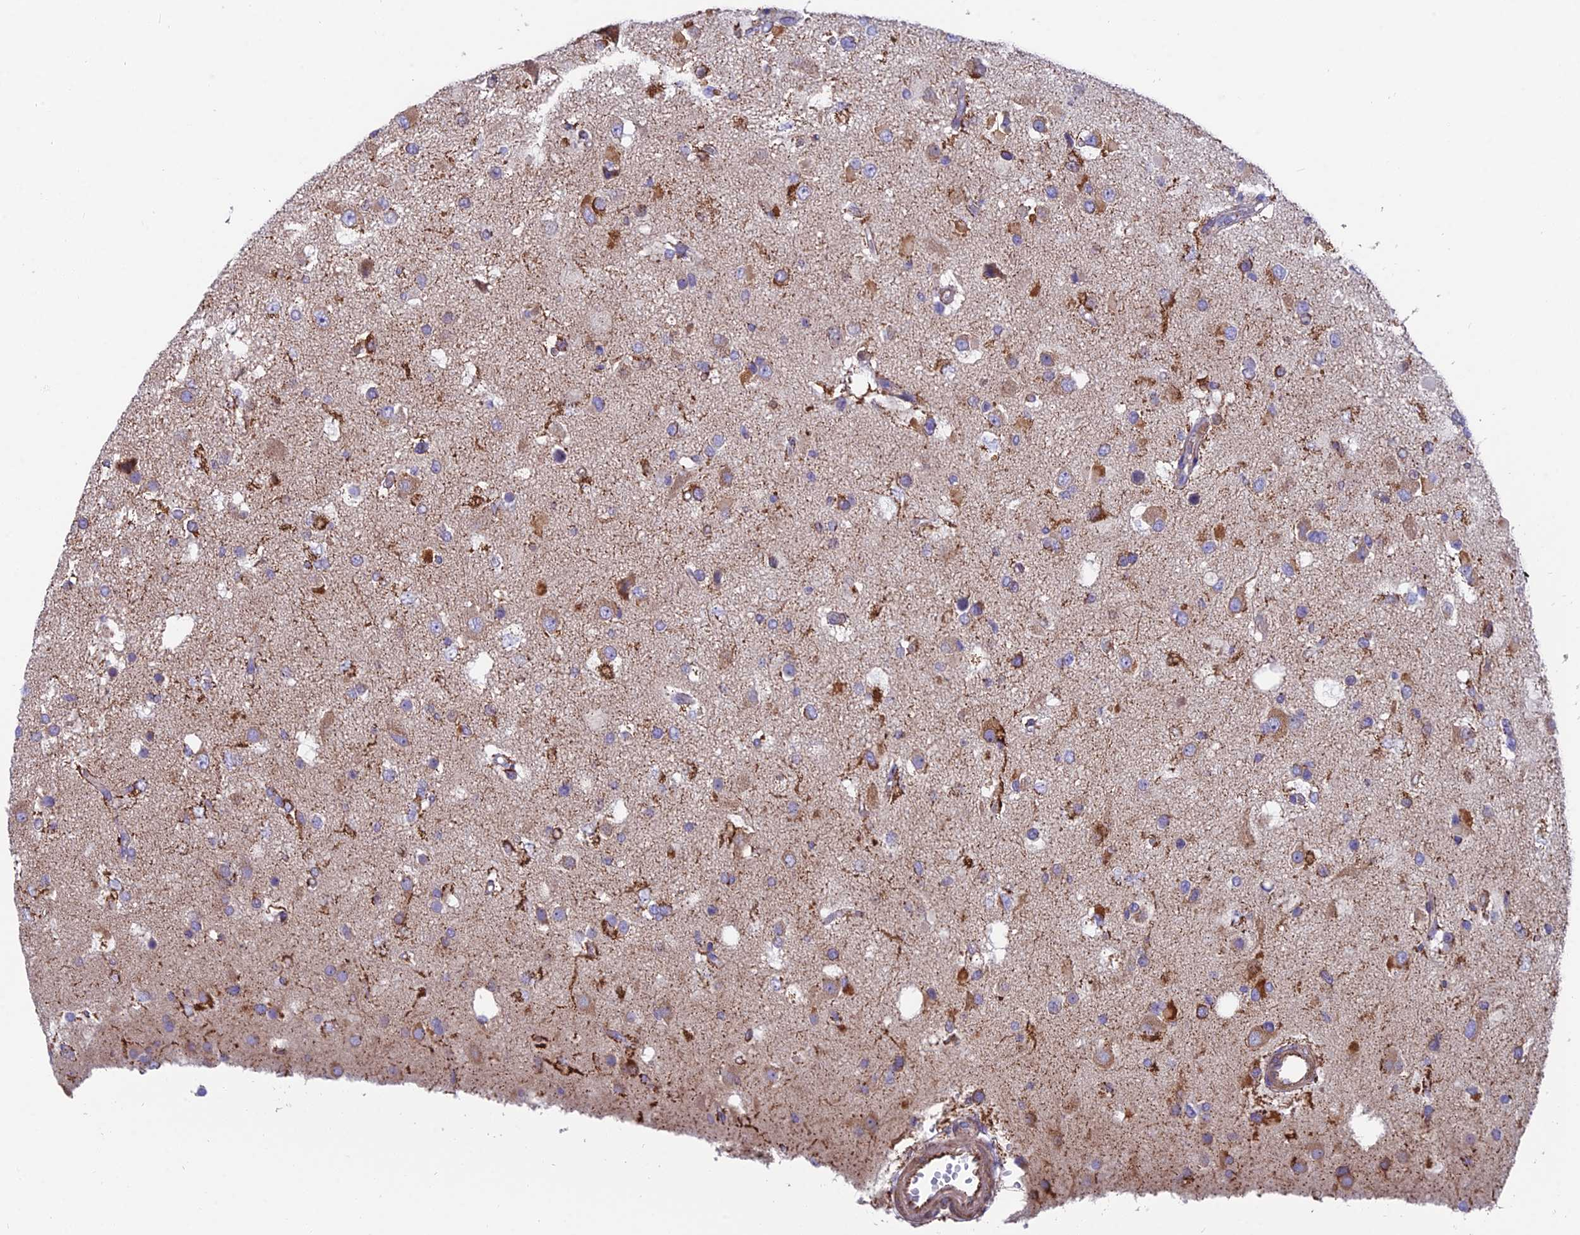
{"staining": {"intensity": "moderate", "quantity": "25%-75%", "location": "cytoplasmic/membranous"}, "tissue": "glioma", "cell_type": "Tumor cells", "image_type": "cancer", "snomed": [{"axis": "morphology", "description": "Glioma, malignant, High grade"}, {"axis": "topography", "description": "Brain"}], "caption": "Glioma stained with immunohistochemistry shows moderate cytoplasmic/membranous expression in about 25%-75% of tumor cells.", "gene": "TIGD6", "patient": {"sex": "male", "age": 53}}